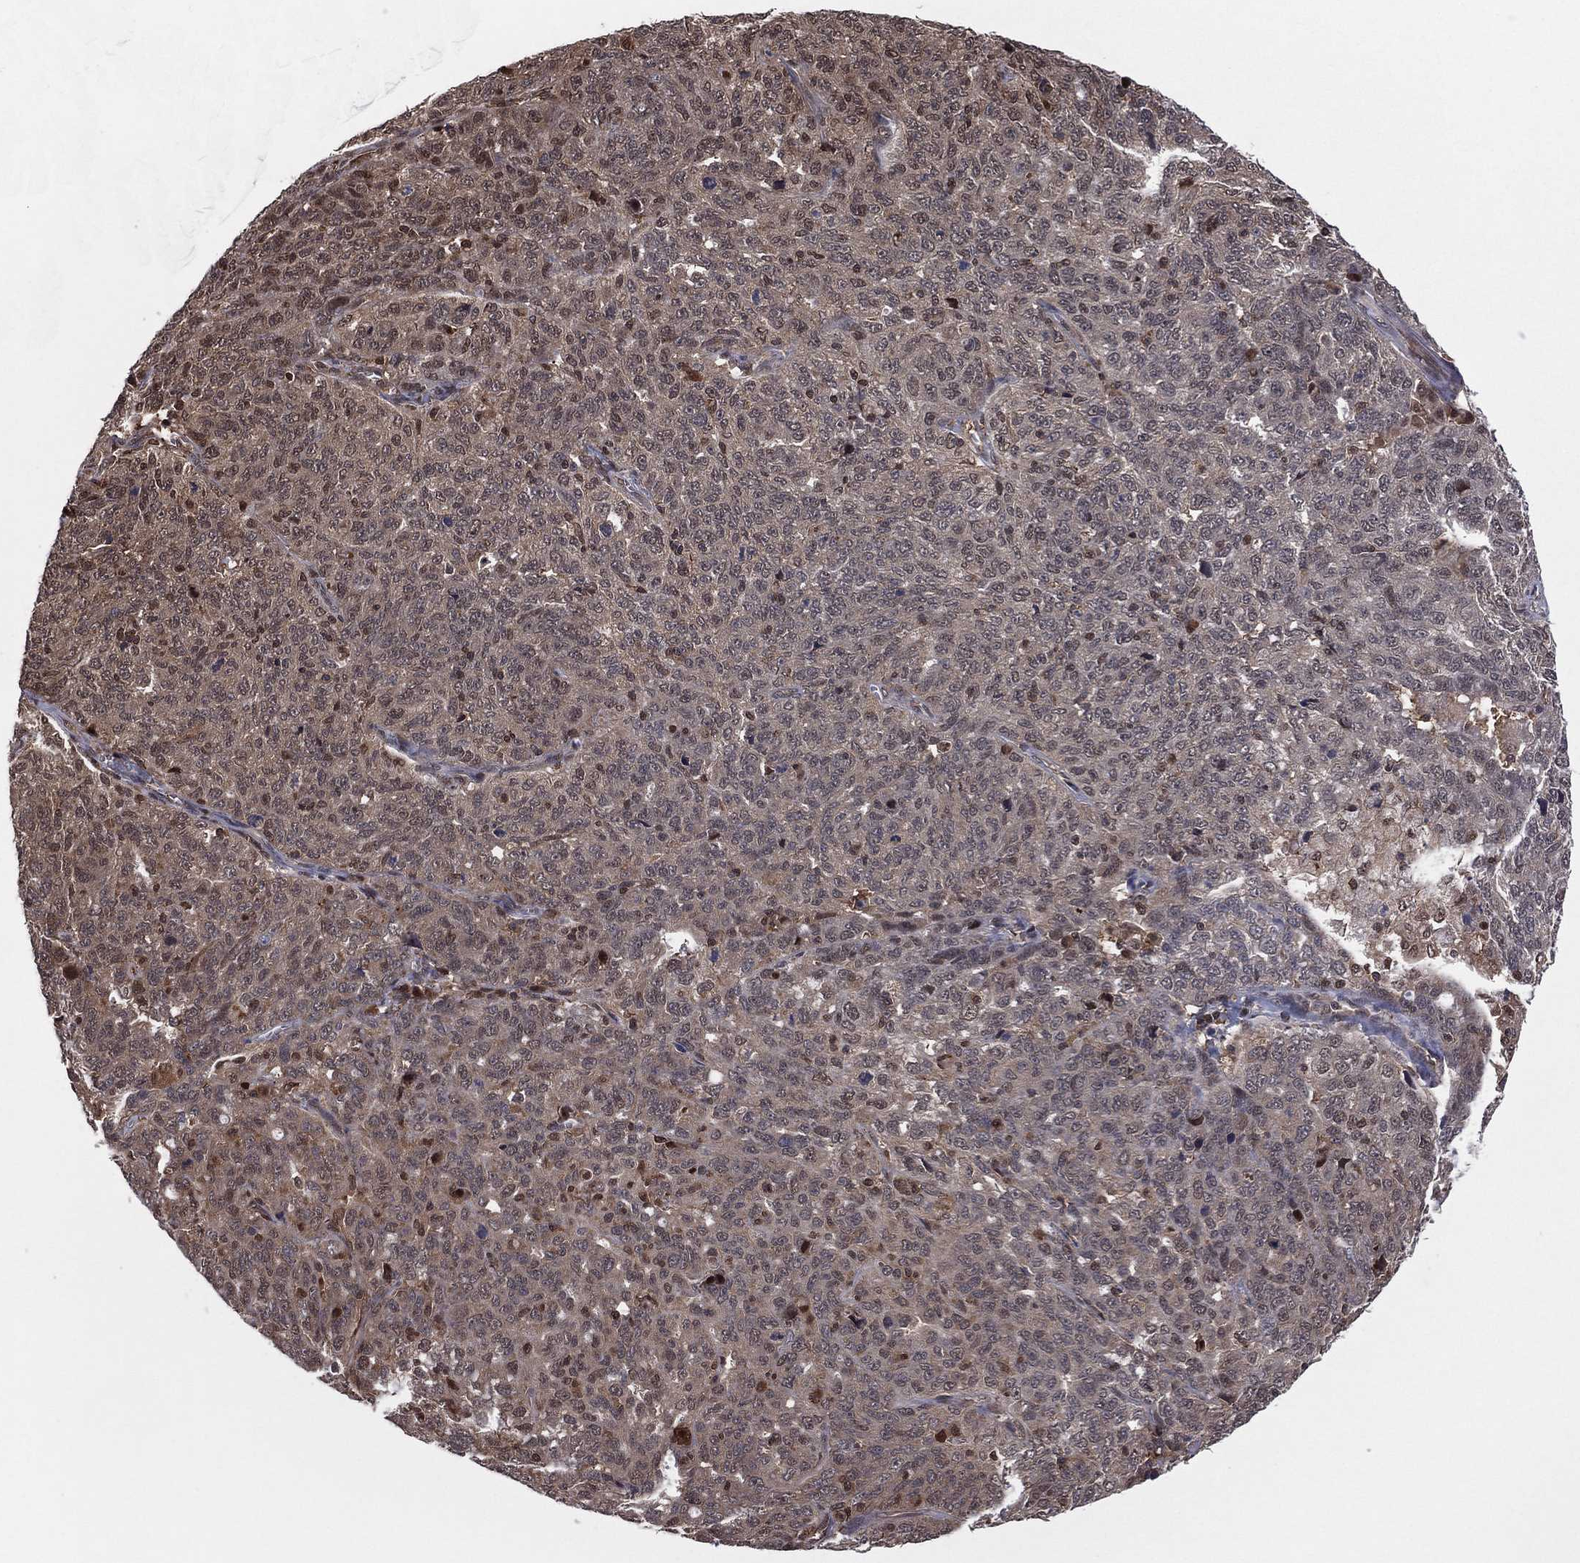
{"staining": {"intensity": "moderate", "quantity": "<25%", "location": "cytoplasmic/membranous,nuclear"}, "tissue": "ovarian cancer", "cell_type": "Tumor cells", "image_type": "cancer", "snomed": [{"axis": "morphology", "description": "Cystadenocarcinoma, serous, NOS"}, {"axis": "topography", "description": "Ovary"}], "caption": "An image of serous cystadenocarcinoma (ovarian) stained for a protein displays moderate cytoplasmic/membranous and nuclear brown staining in tumor cells.", "gene": "ICOSLG", "patient": {"sex": "female", "age": 71}}